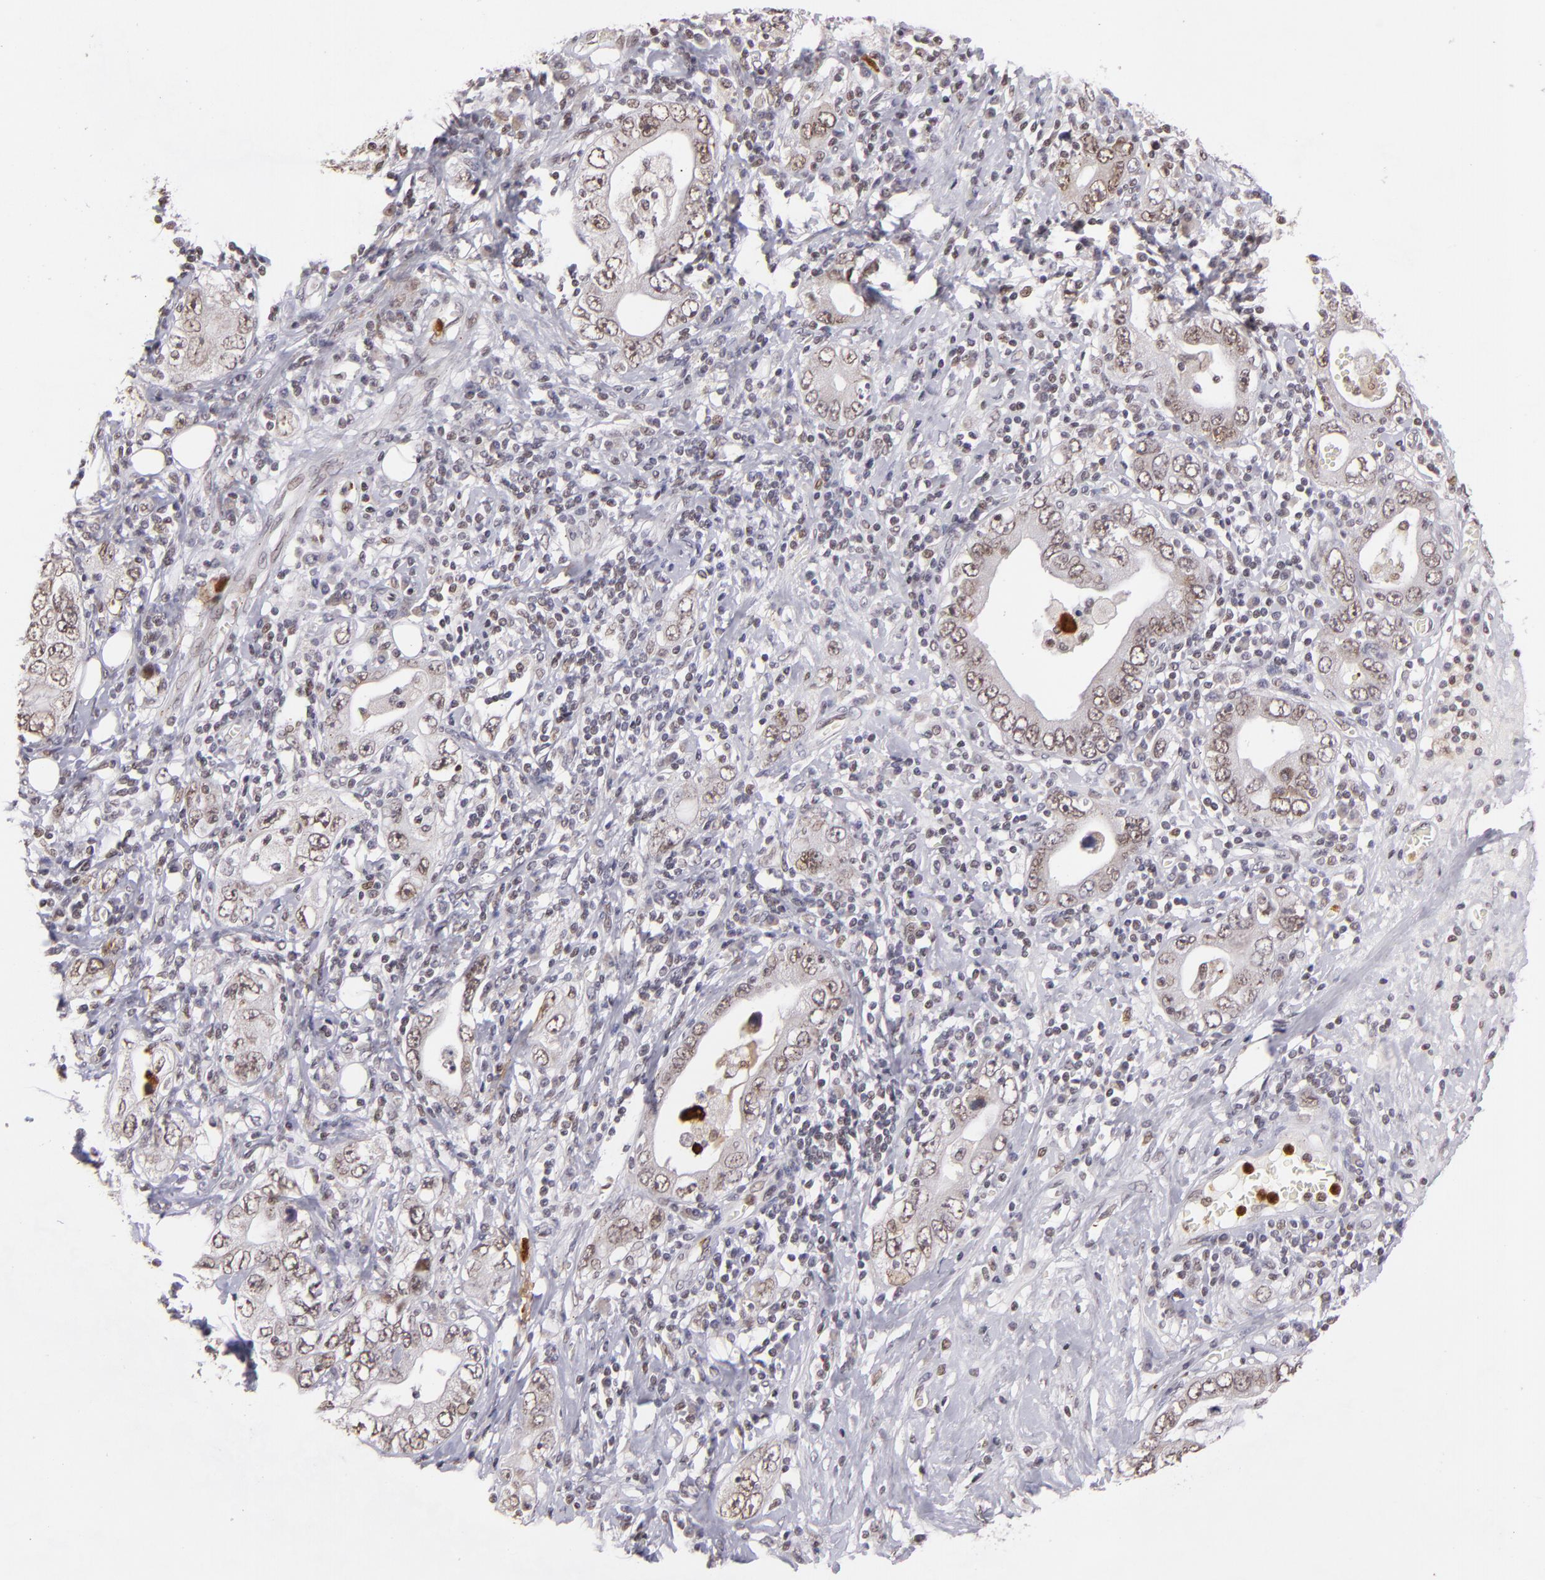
{"staining": {"intensity": "weak", "quantity": "<25%", "location": "cytoplasmic/membranous,nuclear"}, "tissue": "stomach cancer", "cell_type": "Tumor cells", "image_type": "cancer", "snomed": [{"axis": "morphology", "description": "Adenocarcinoma, NOS"}, {"axis": "topography", "description": "Stomach, lower"}], "caption": "The image shows no staining of tumor cells in stomach cancer.", "gene": "RXRG", "patient": {"sex": "female", "age": 93}}